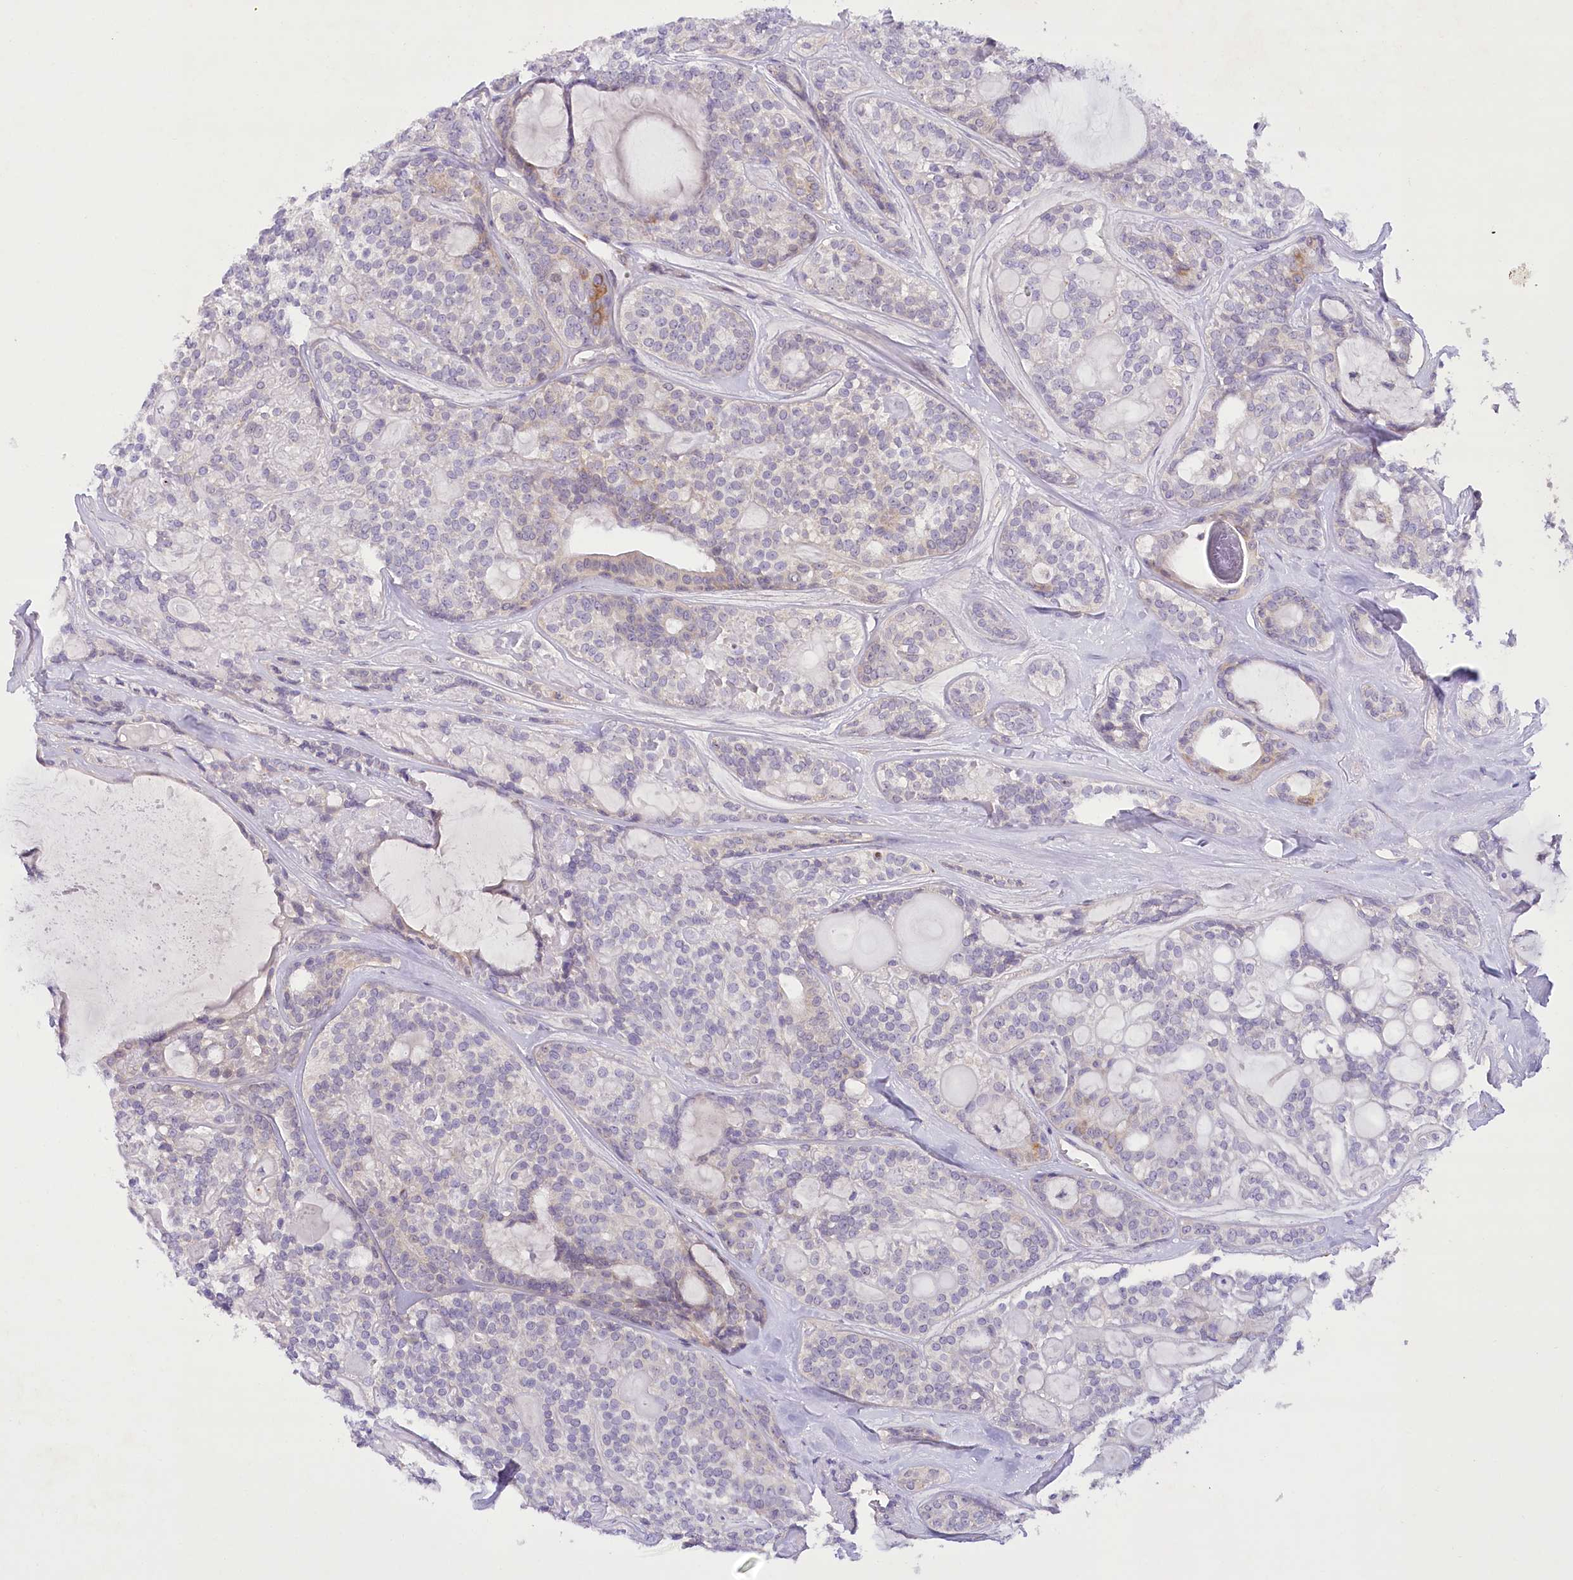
{"staining": {"intensity": "negative", "quantity": "none", "location": "none"}, "tissue": "head and neck cancer", "cell_type": "Tumor cells", "image_type": "cancer", "snomed": [{"axis": "morphology", "description": "Adenocarcinoma, NOS"}, {"axis": "topography", "description": "Head-Neck"}], "caption": "Head and neck adenocarcinoma stained for a protein using immunohistochemistry demonstrates no expression tumor cells.", "gene": "DCUN1D1", "patient": {"sex": "male", "age": 66}}